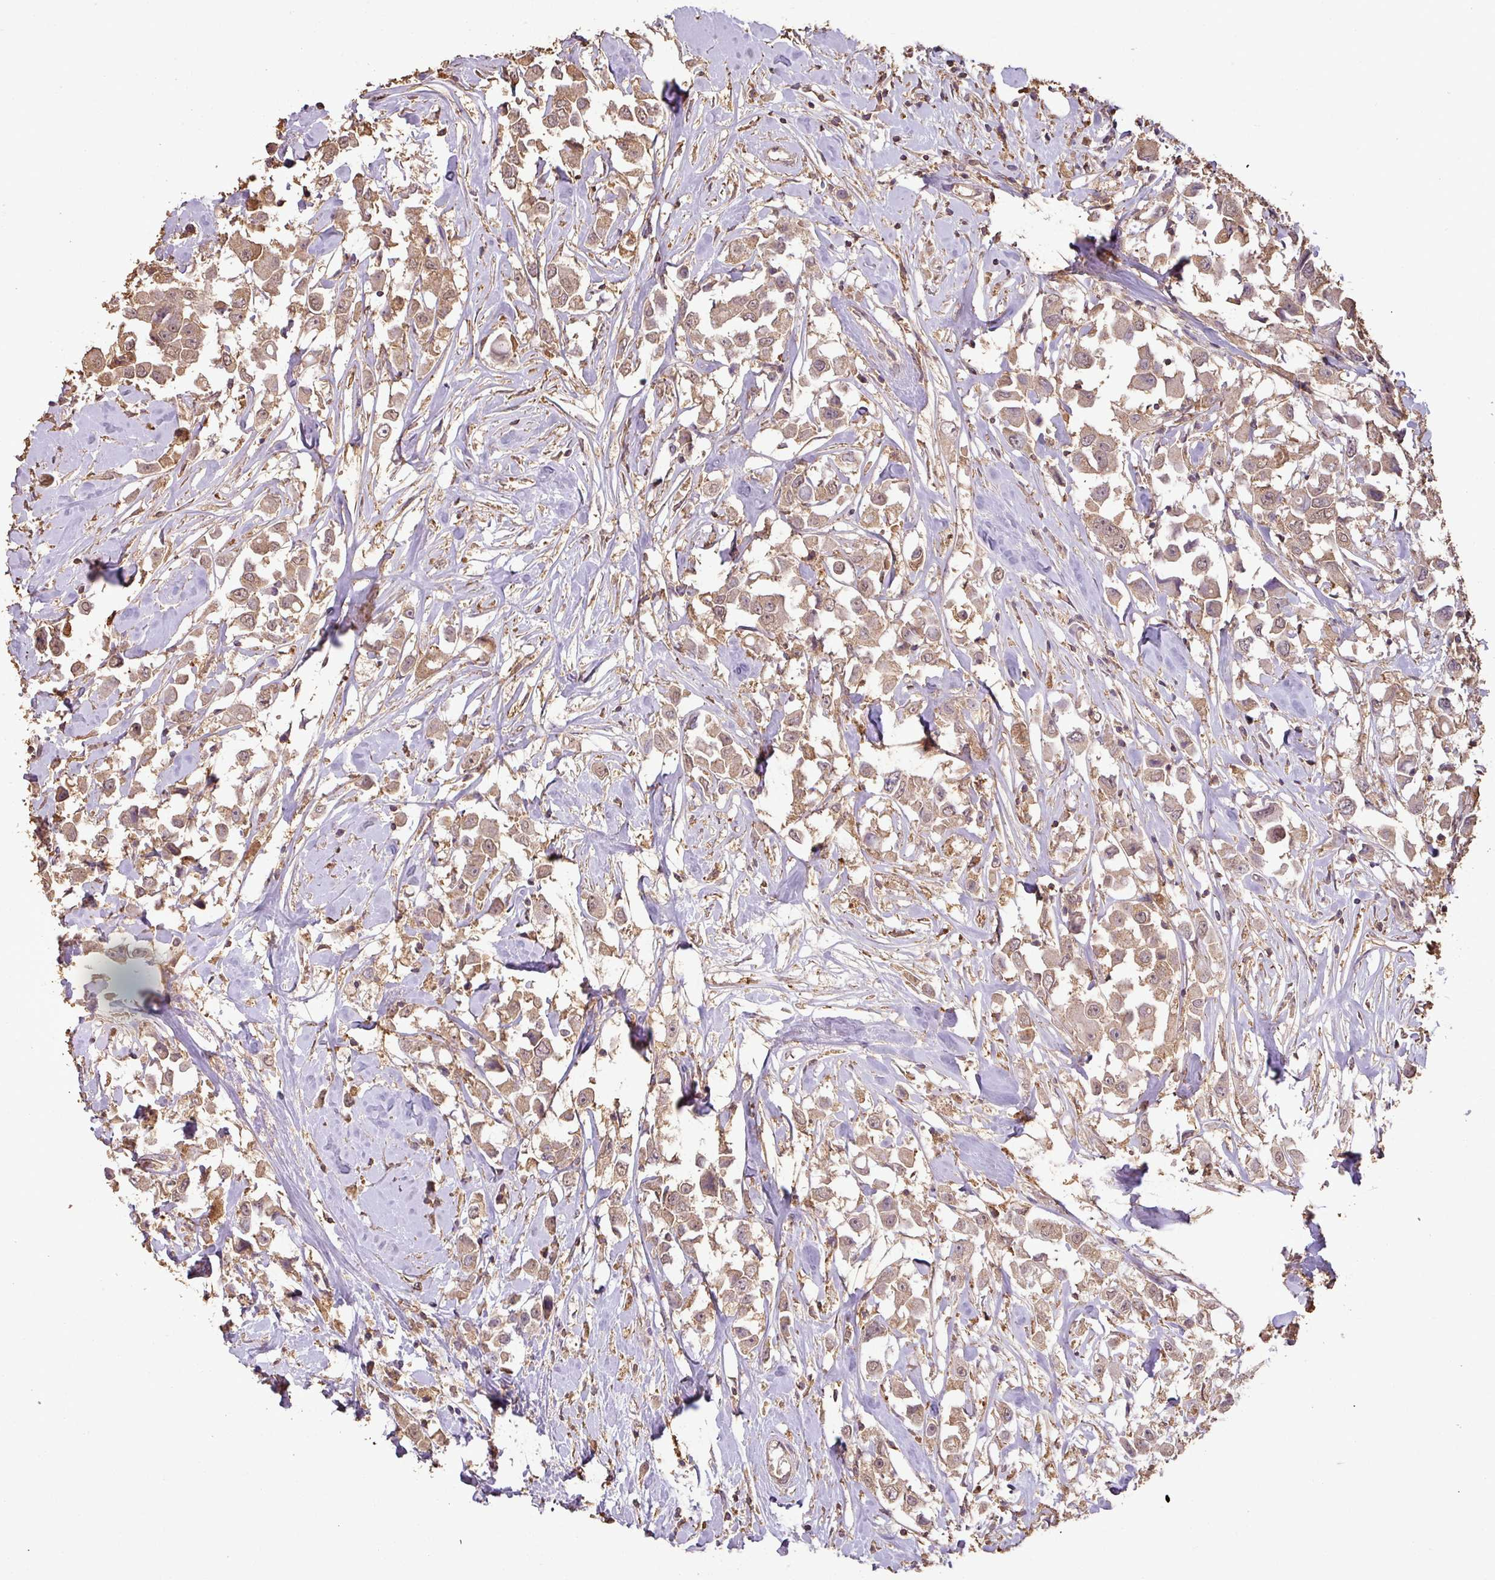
{"staining": {"intensity": "moderate", "quantity": ">75%", "location": "cytoplasmic/membranous"}, "tissue": "breast cancer", "cell_type": "Tumor cells", "image_type": "cancer", "snomed": [{"axis": "morphology", "description": "Duct carcinoma"}, {"axis": "topography", "description": "Breast"}], "caption": "Immunohistochemical staining of human breast cancer (intraductal carcinoma) shows medium levels of moderate cytoplasmic/membranous protein staining in about >75% of tumor cells.", "gene": "ATAT1", "patient": {"sex": "female", "age": 61}}